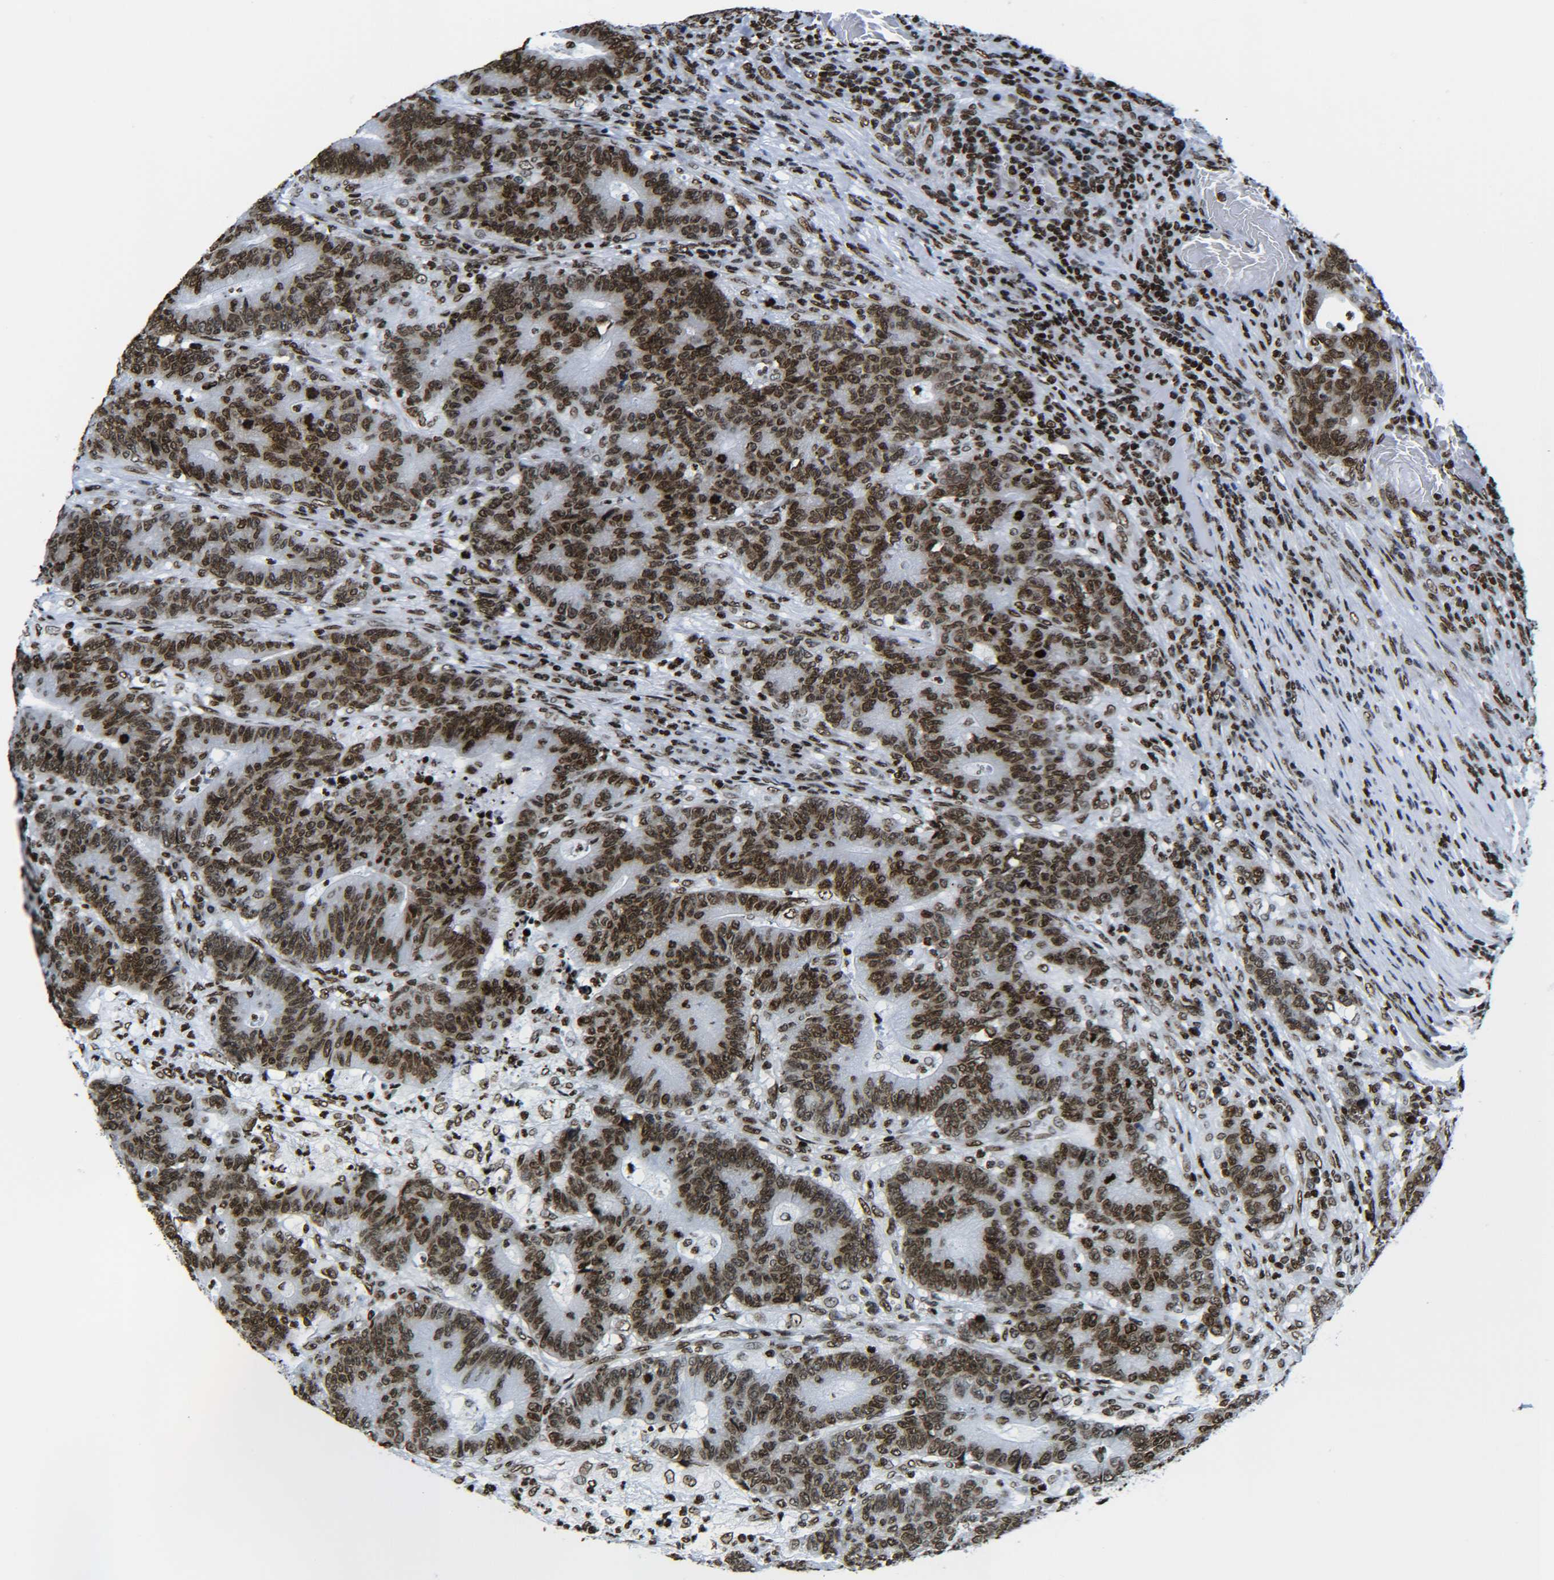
{"staining": {"intensity": "strong", "quantity": ">75%", "location": "nuclear"}, "tissue": "colorectal cancer", "cell_type": "Tumor cells", "image_type": "cancer", "snomed": [{"axis": "morphology", "description": "Normal tissue, NOS"}, {"axis": "morphology", "description": "Adenocarcinoma, NOS"}, {"axis": "topography", "description": "Colon"}], "caption": "A micrograph of human adenocarcinoma (colorectal) stained for a protein shows strong nuclear brown staining in tumor cells.", "gene": "H2AX", "patient": {"sex": "female", "age": 75}}